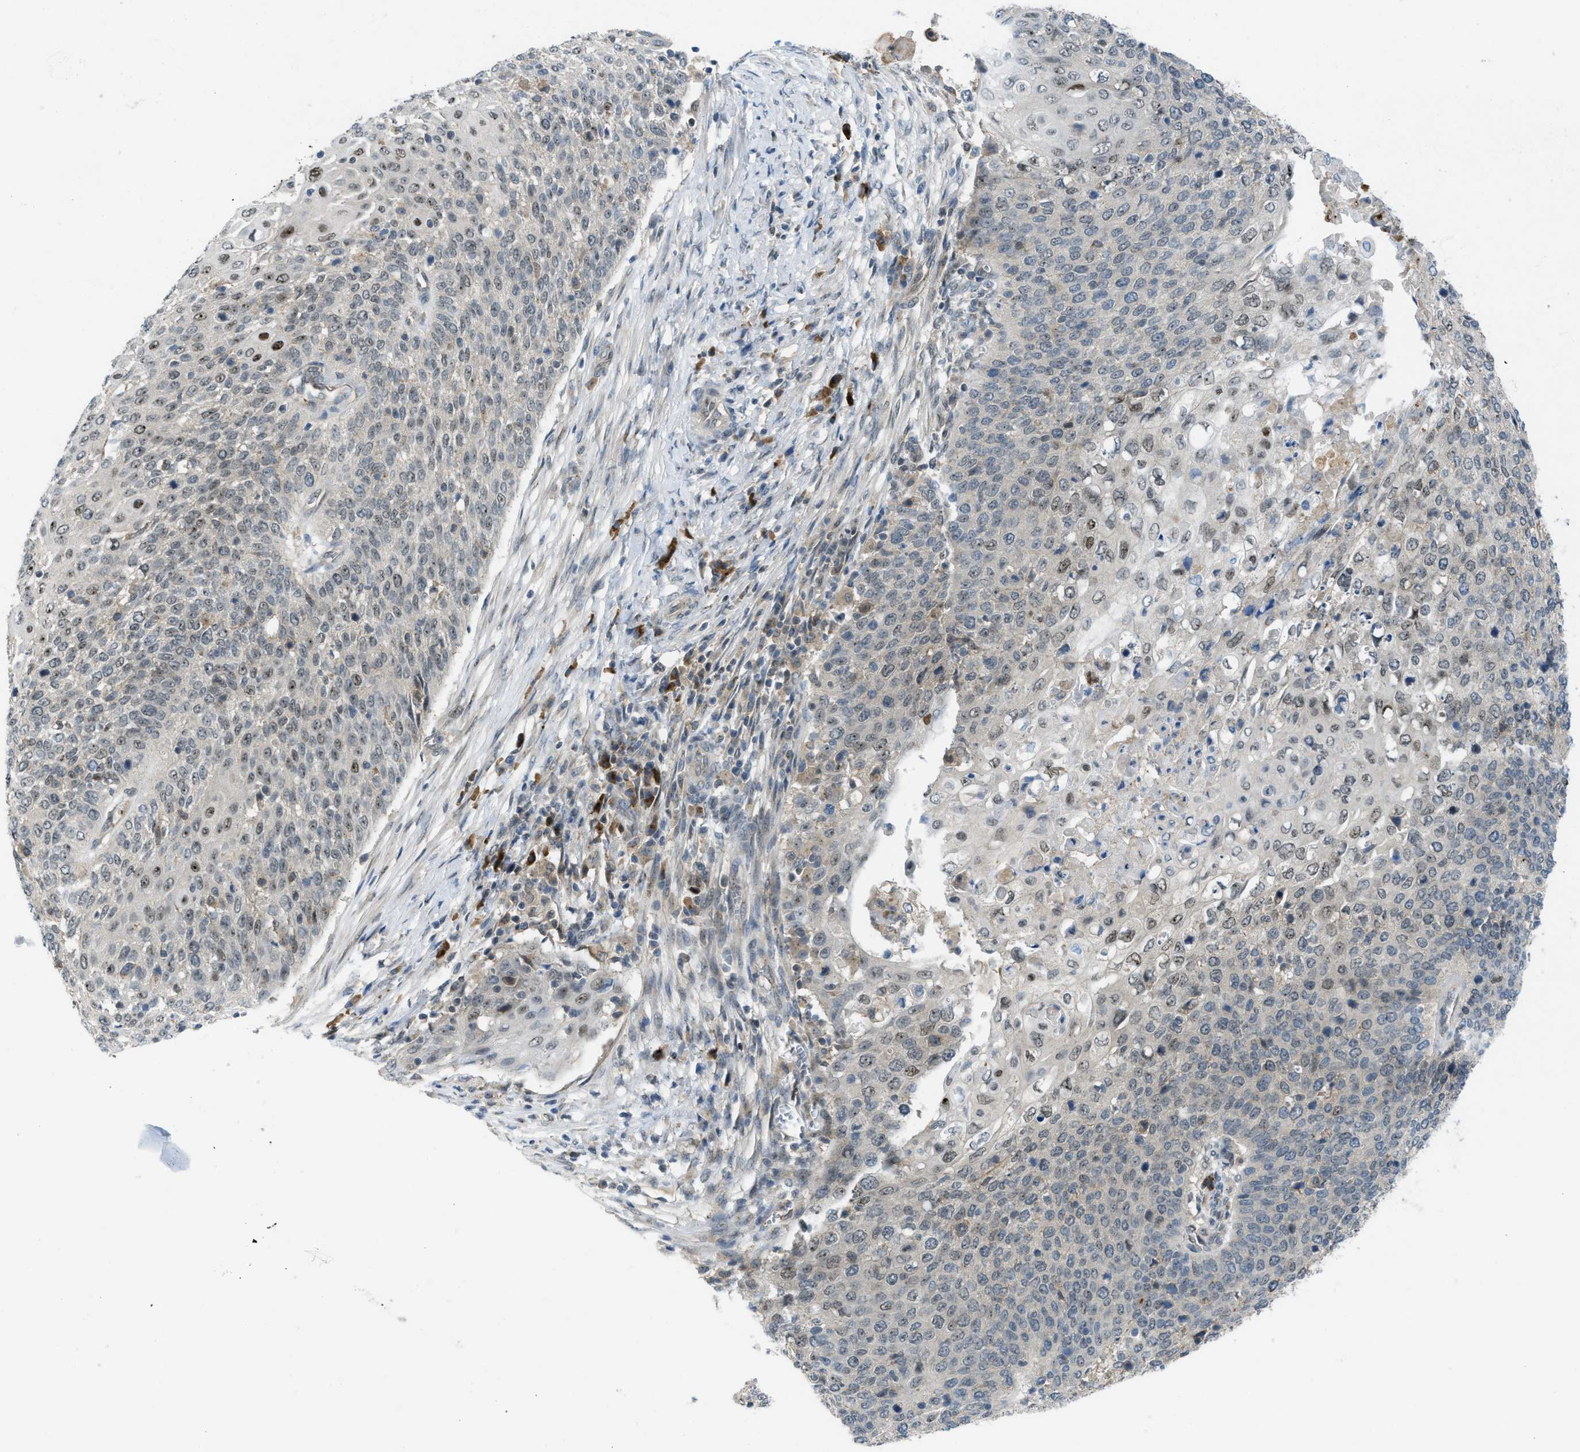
{"staining": {"intensity": "moderate", "quantity": "25%-75%", "location": "nuclear"}, "tissue": "cervical cancer", "cell_type": "Tumor cells", "image_type": "cancer", "snomed": [{"axis": "morphology", "description": "Squamous cell carcinoma, NOS"}, {"axis": "topography", "description": "Cervix"}], "caption": "Cervical cancer stained with a brown dye reveals moderate nuclear positive staining in approximately 25%-75% of tumor cells.", "gene": "ZNF251", "patient": {"sex": "female", "age": 39}}